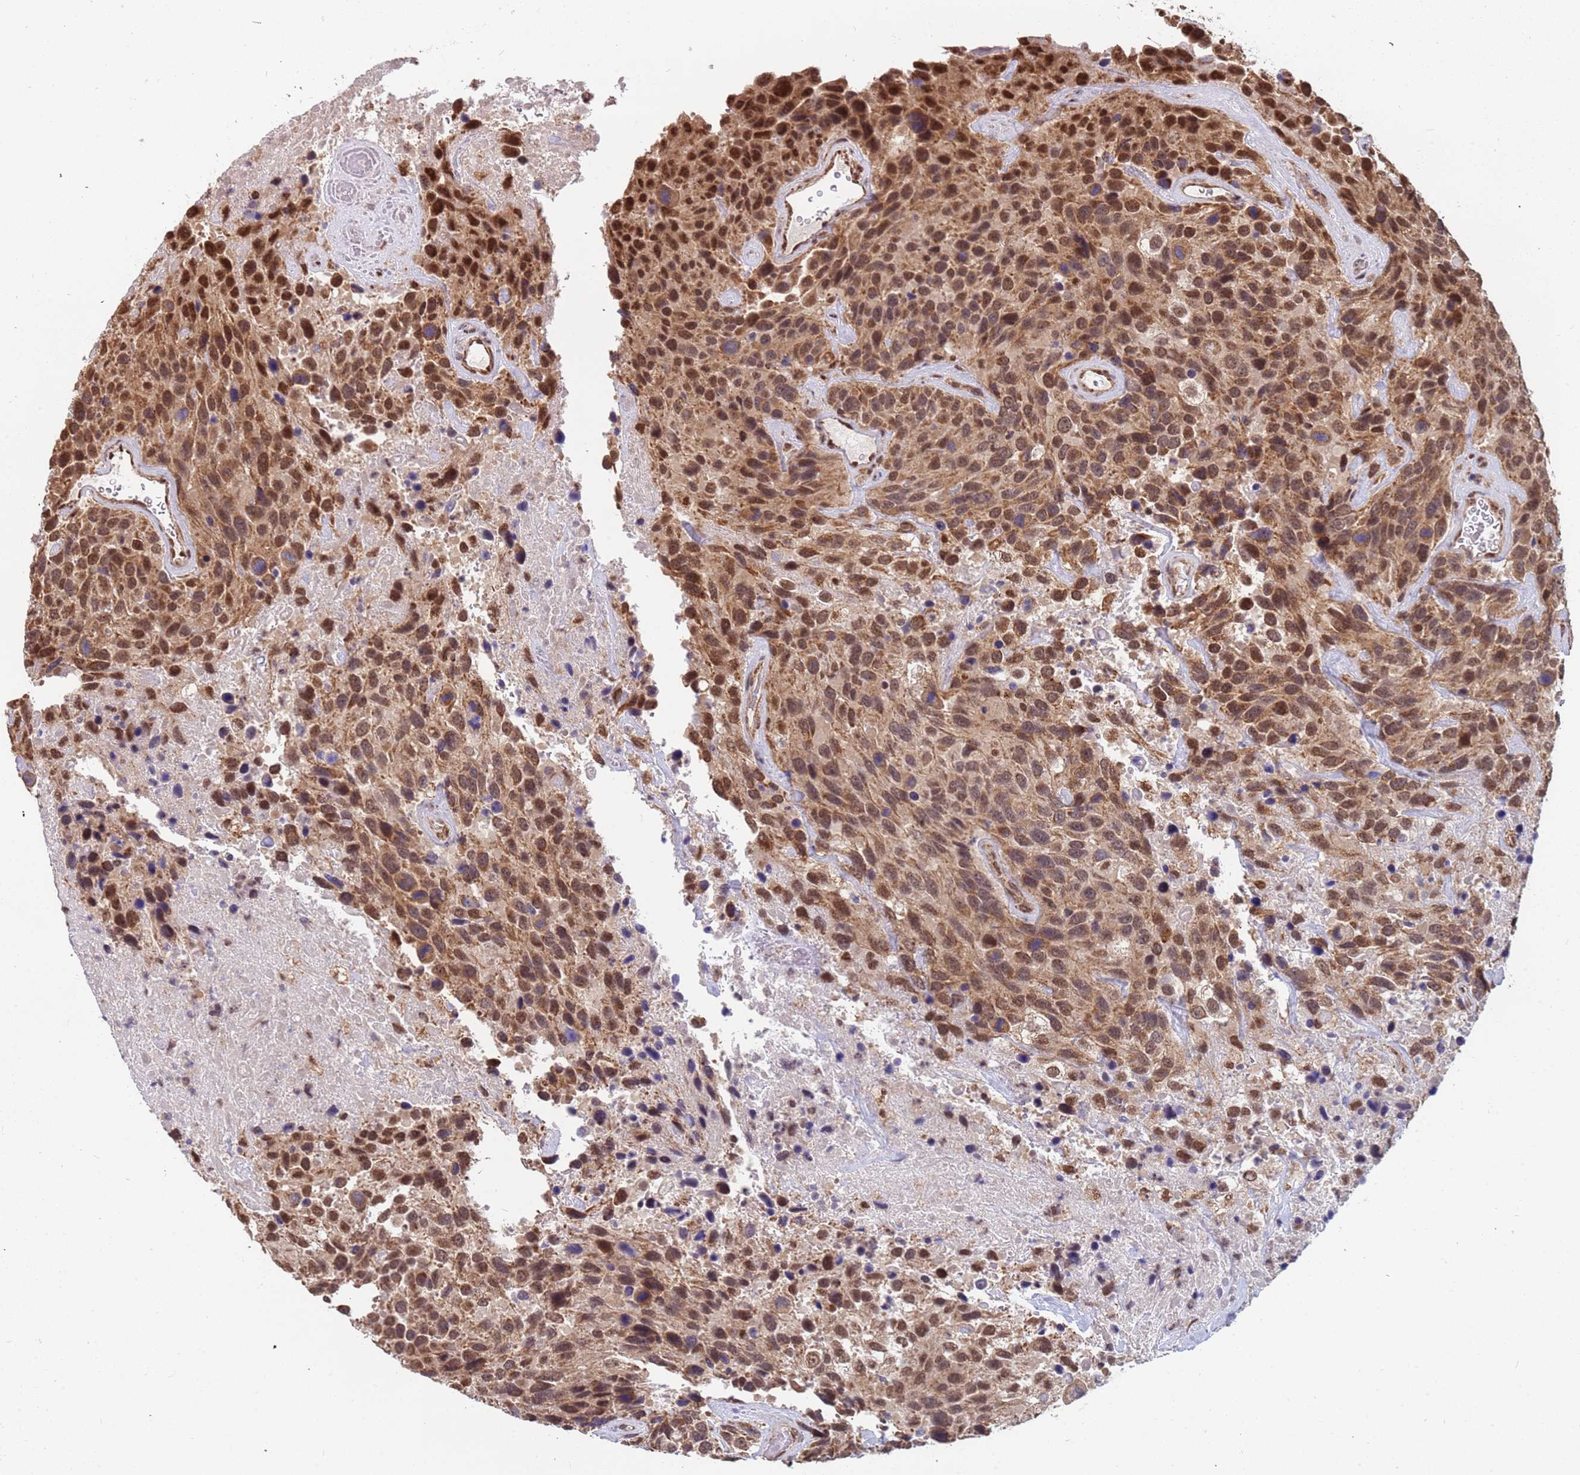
{"staining": {"intensity": "moderate", "quantity": ">75%", "location": "cytoplasmic/membranous,nuclear"}, "tissue": "urothelial cancer", "cell_type": "Tumor cells", "image_type": "cancer", "snomed": [{"axis": "morphology", "description": "Urothelial carcinoma, High grade"}, {"axis": "topography", "description": "Urinary bladder"}], "caption": "Immunohistochemical staining of human high-grade urothelial carcinoma demonstrates medium levels of moderate cytoplasmic/membranous and nuclear protein staining in approximately >75% of tumor cells. (Brightfield microscopy of DAB IHC at high magnification).", "gene": "DENND2B", "patient": {"sex": "female", "age": 70}}